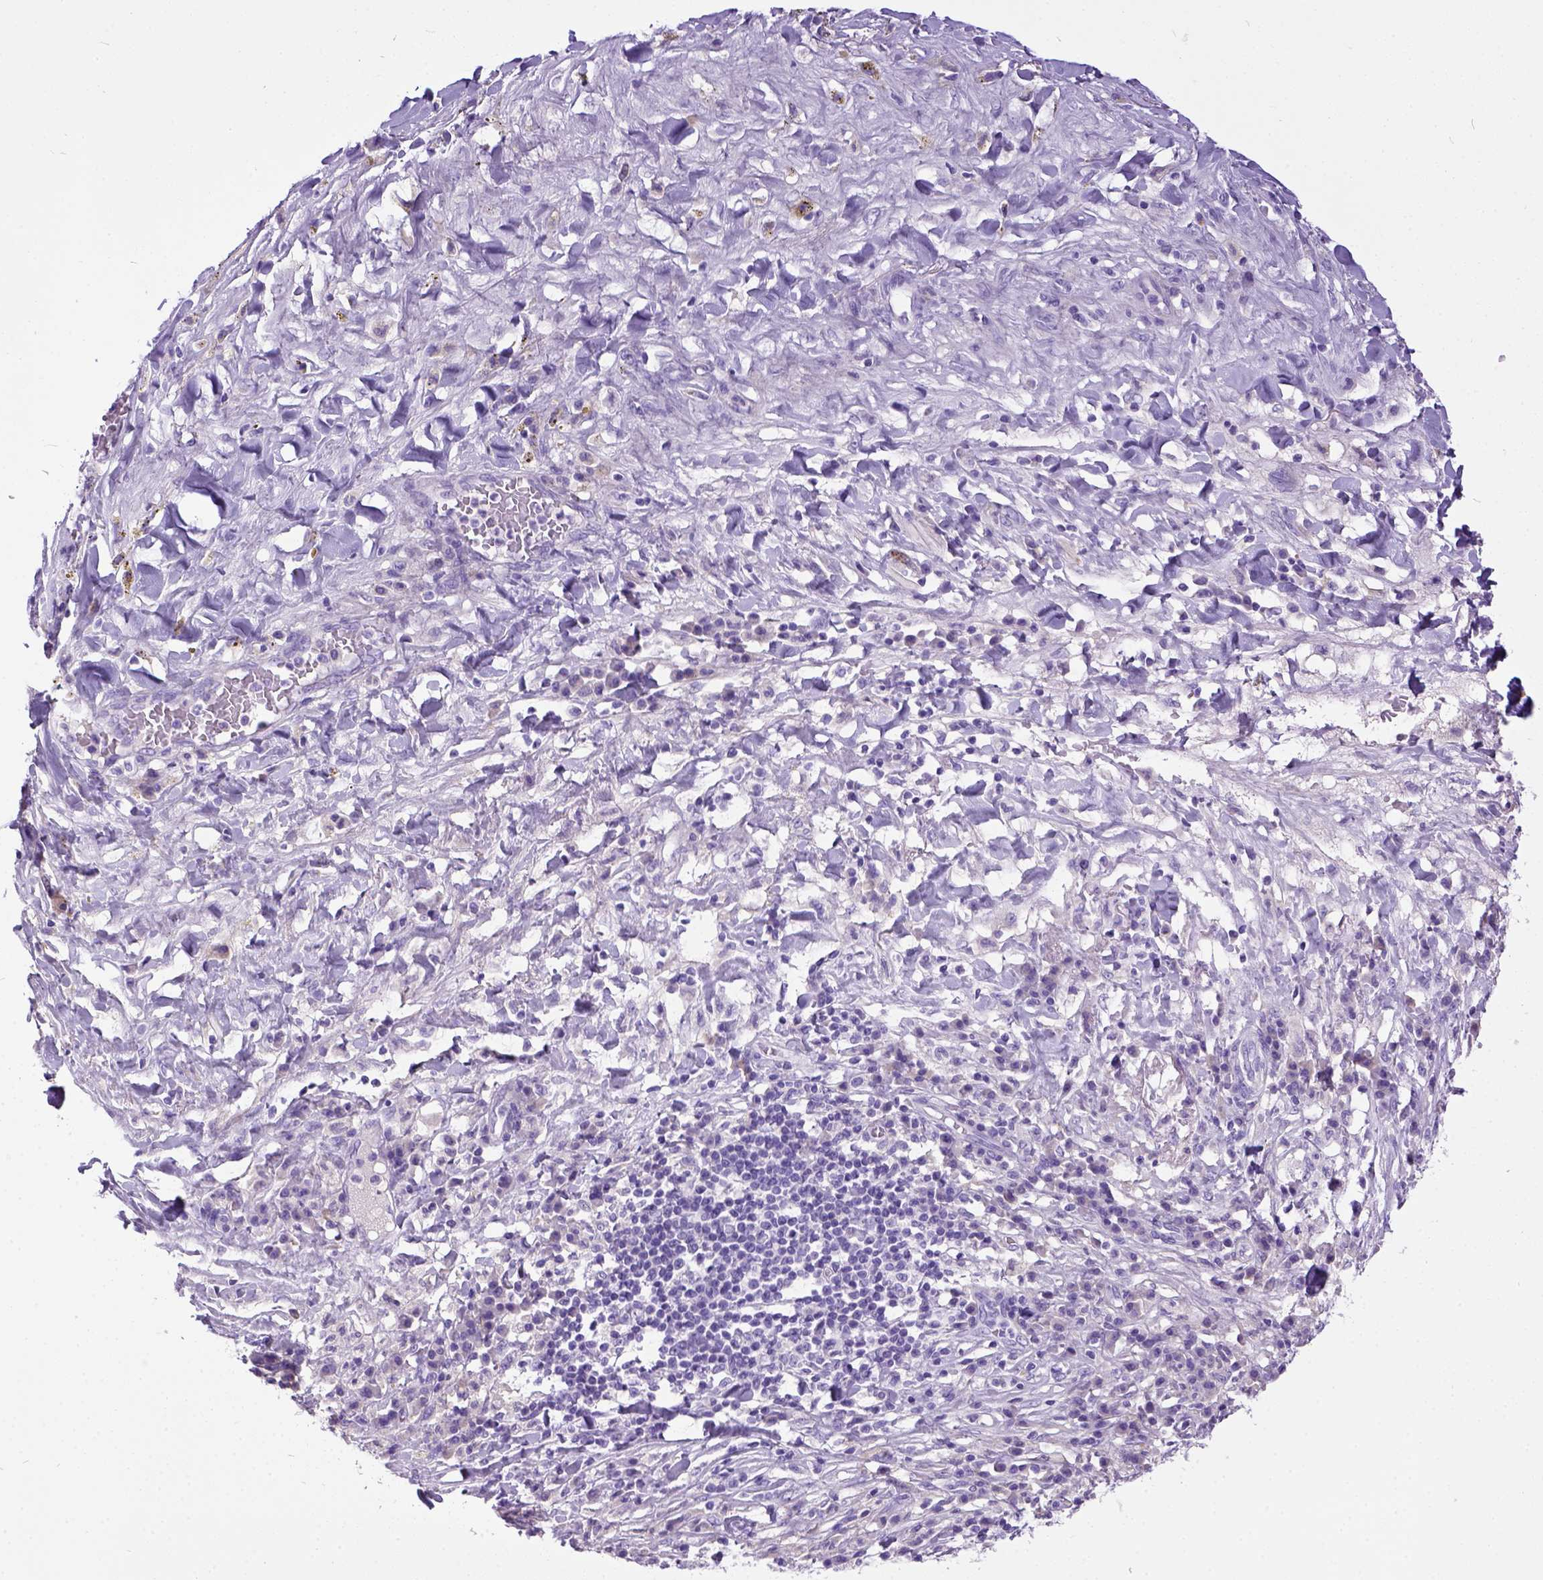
{"staining": {"intensity": "negative", "quantity": "none", "location": "none"}, "tissue": "melanoma", "cell_type": "Tumor cells", "image_type": "cancer", "snomed": [{"axis": "morphology", "description": "Malignant melanoma, NOS"}, {"axis": "topography", "description": "Skin"}], "caption": "Tumor cells are negative for brown protein staining in melanoma.", "gene": "IGF2", "patient": {"sex": "female", "age": 91}}